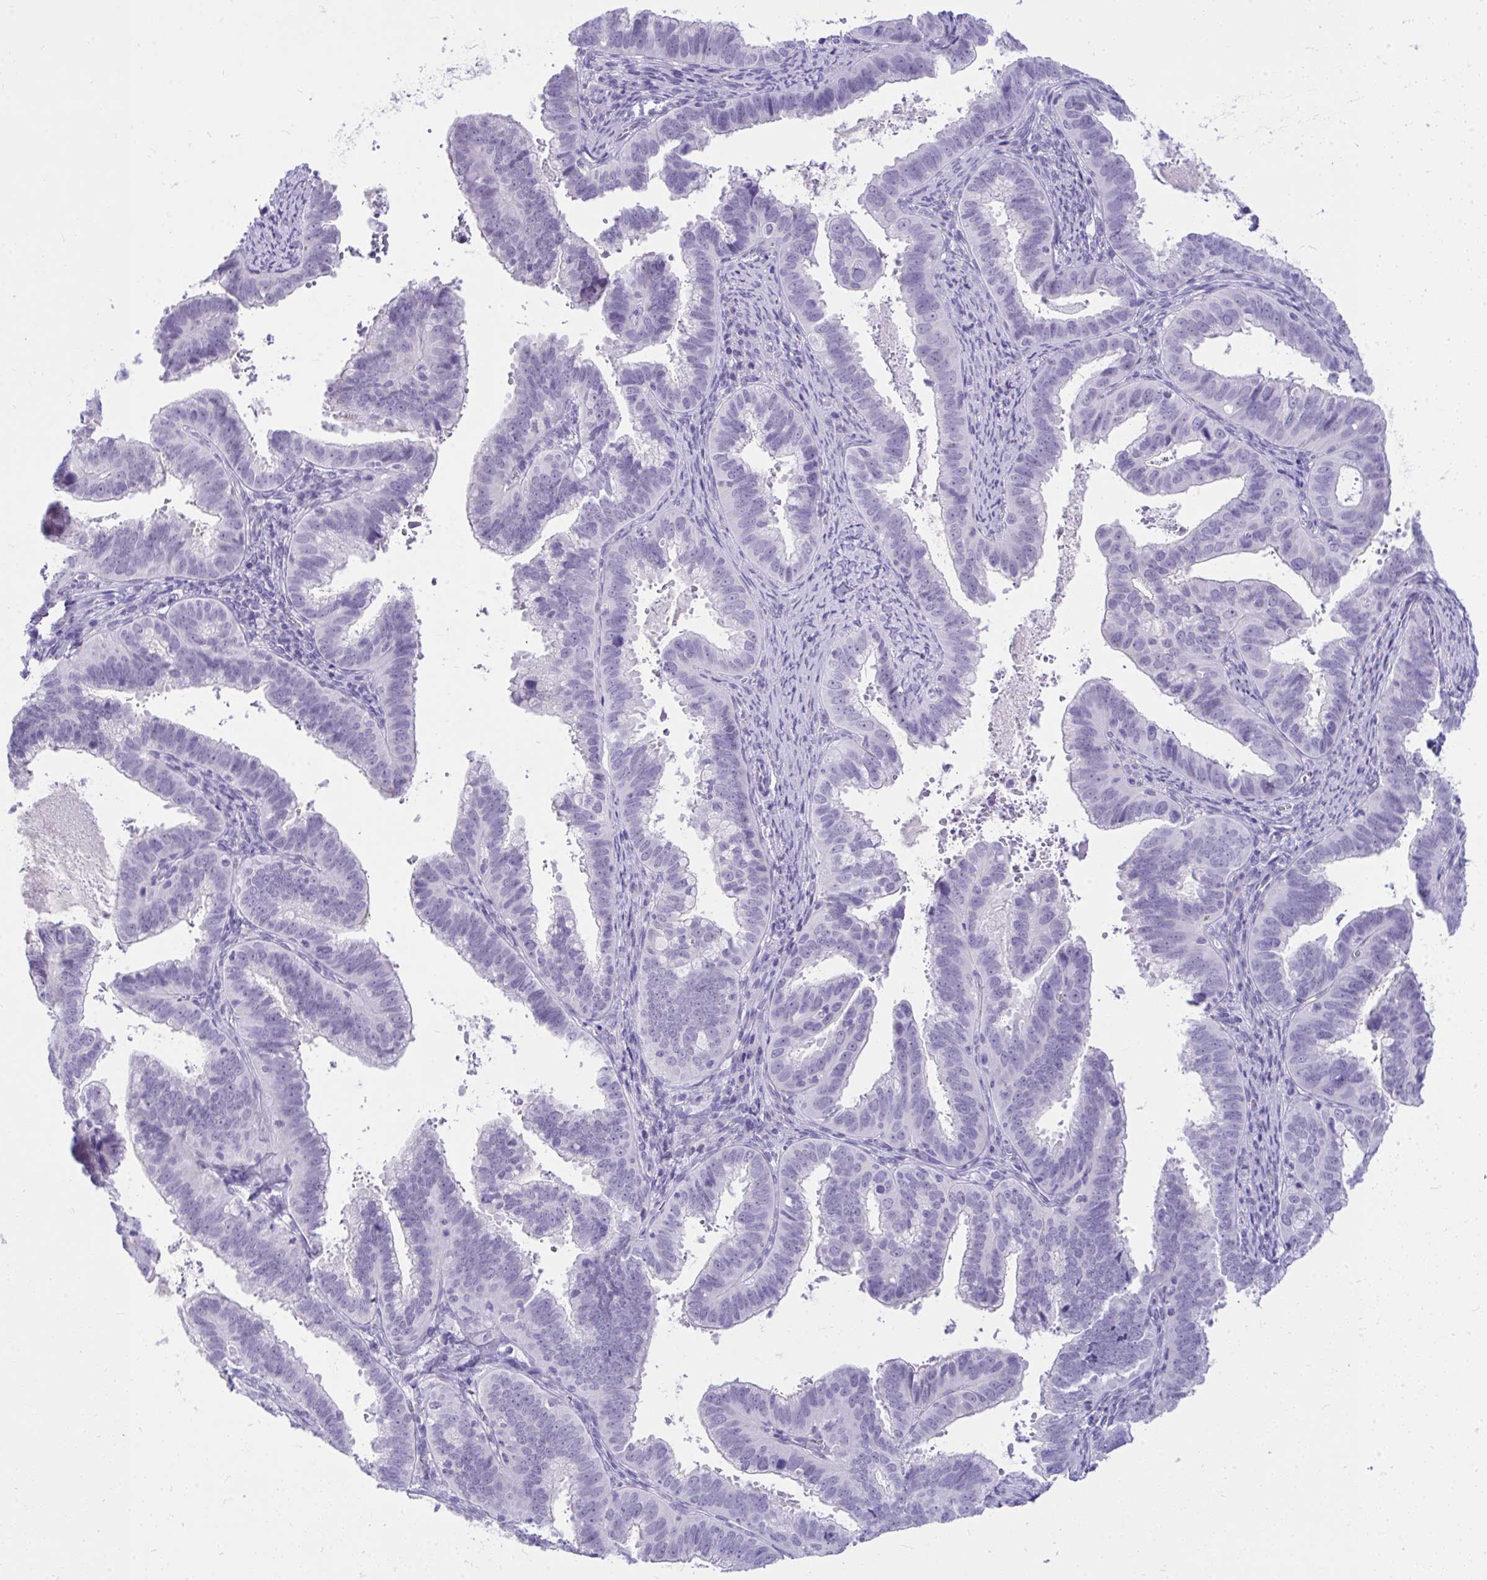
{"staining": {"intensity": "negative", "quantity": "none", "location": "none"}, "tissue": "cervical cancer", "cell_type": "Tumor cells", "image_type": "cancer", "snomed": [{"axis": "morphology", "description": "Adenocarcinoma, NOS"}, {"axis": "topography", "description": "Cervix"}], "caption": "Tumor cells are negative for protein expression in human cervical cancer (adenocarcinoma). (Stains: DAB immunohistochemistry with hematoxylin counter stain, Microscopy: brightfield microscopy at high magnification).", "gene": "PRM2", "patient": {"sex": "female", "age": 61}}